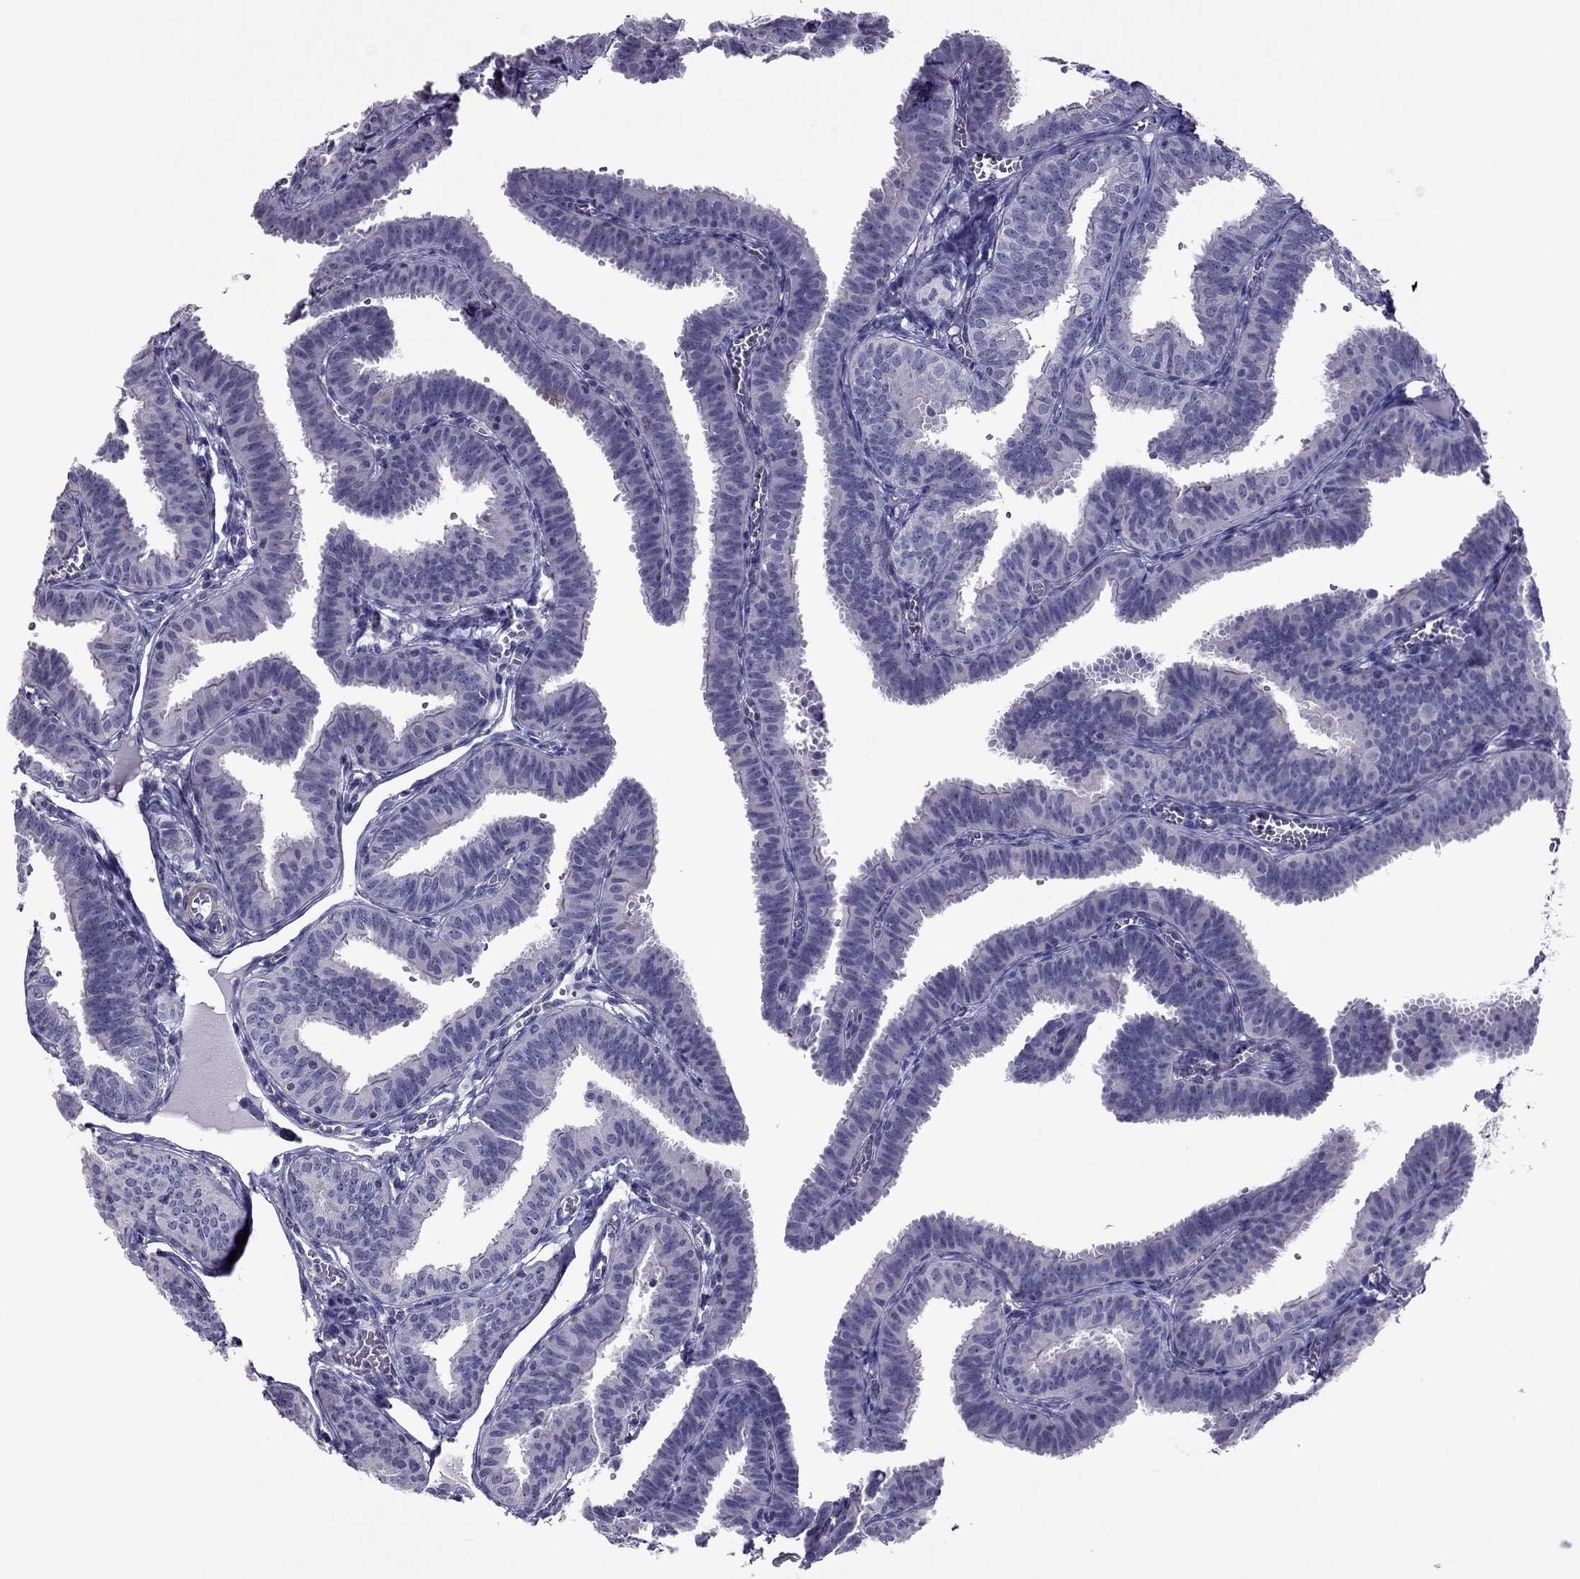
{"staining": {"intensity": "negative", "quantity": "none", "location": "none"}, "tissue": "fallopian tube", "cell_type": "Glandular cells", "image_type": "normal", "snomed": [{"axis": "morphology", "description": "Normal tissue, NOS"}, {"axis": "topography", "description": "Fallopian tube"}], "caption": "Glandular cells are negative for protein expression in unremarkable human fallopian tube. Nuclei are stained in blue.", "gene": "SLC16A8", "patient": {"sex": "female", "age": 25}}